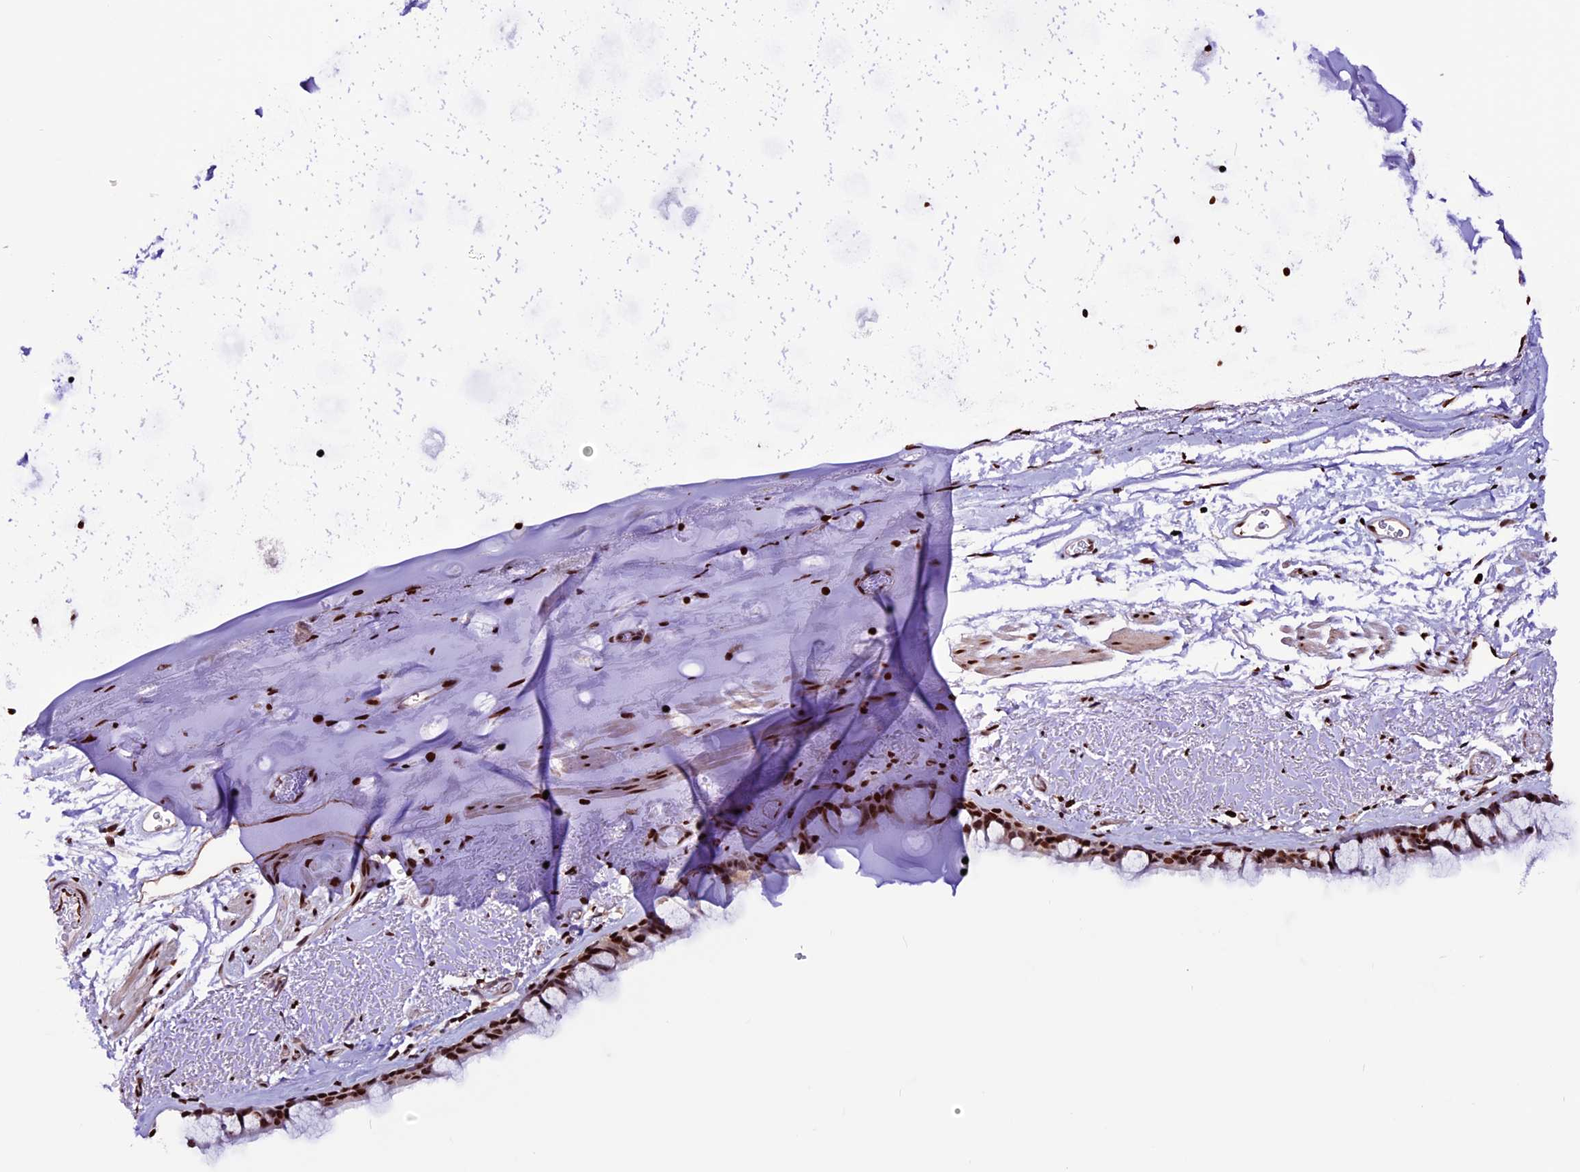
{"staining": {"intensity": "moderate", "quantity": ">75%", "location": "nuclear"}, "tissue": "bronchus", "cell_type": "Respiratory epithelial cells", "image_type": "normal", "snomed": [{"axis": "morphology", "description": "Normal tissue, NOS"}, {"axis": "topography", "description": "Bronchus"}], "caption": "Human bronchus stained with a protein marker exhibits moderate staining in respiratory epithelial cells.", "gene": "RINL", "patient": {"sex": "male", "age": 65}}